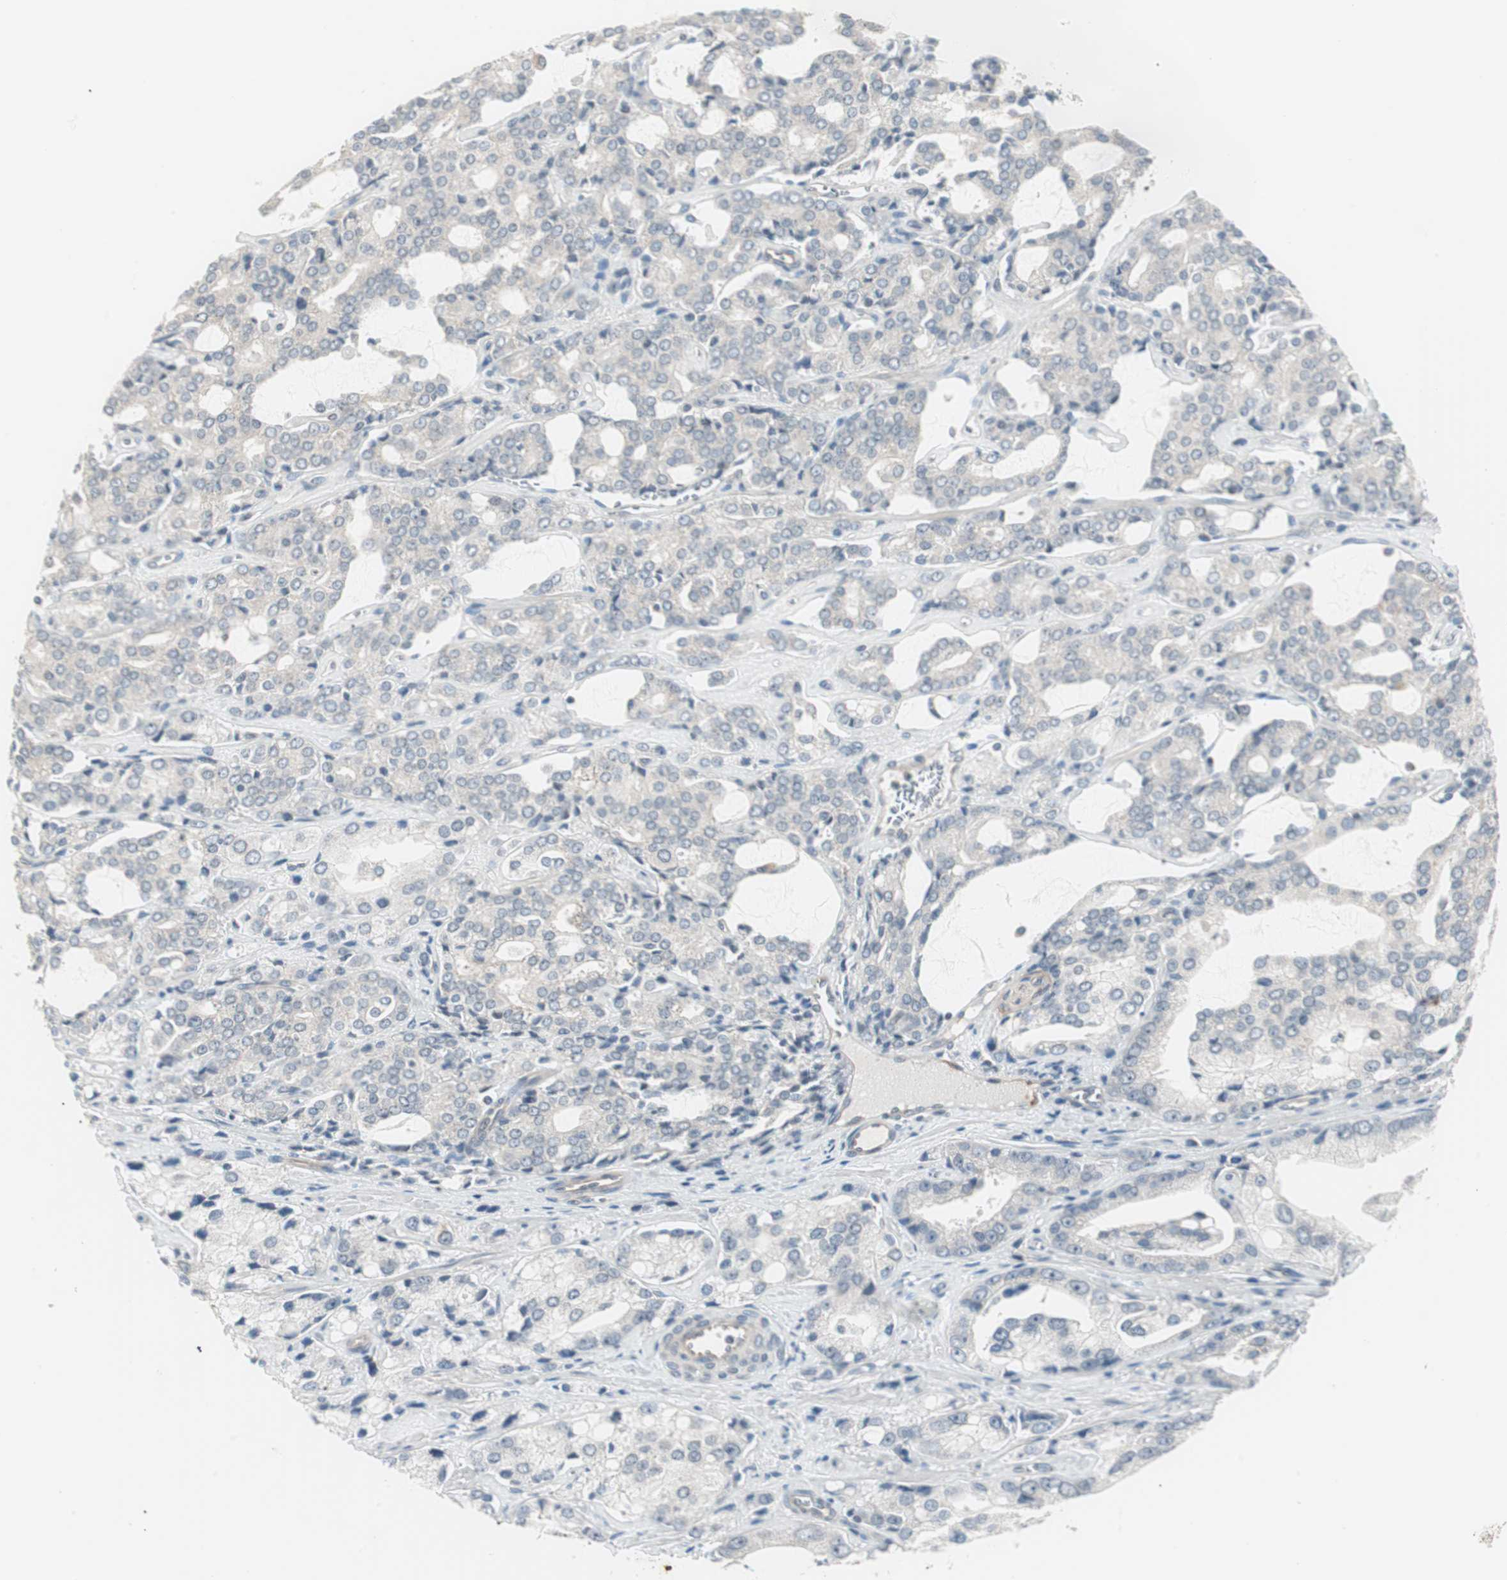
{"staining": {"intensity": "negative", "quantity": "none", "location": "none"}, "tissue": "prostate cancer", "cell_type": "Tumor cells", "image_type": "cancer", "snomed": [{"axis": "morphology", "description": "Adenocarcinoma, High grade"}, {"axis": "topography", "description": "Prostate"}], "caption": "Tumor cells show no significant expression in adenocarcinoma (high-grade) (prostate).", "gene": "ITGB4", "patient": {"sex": "male", "age": 67}}